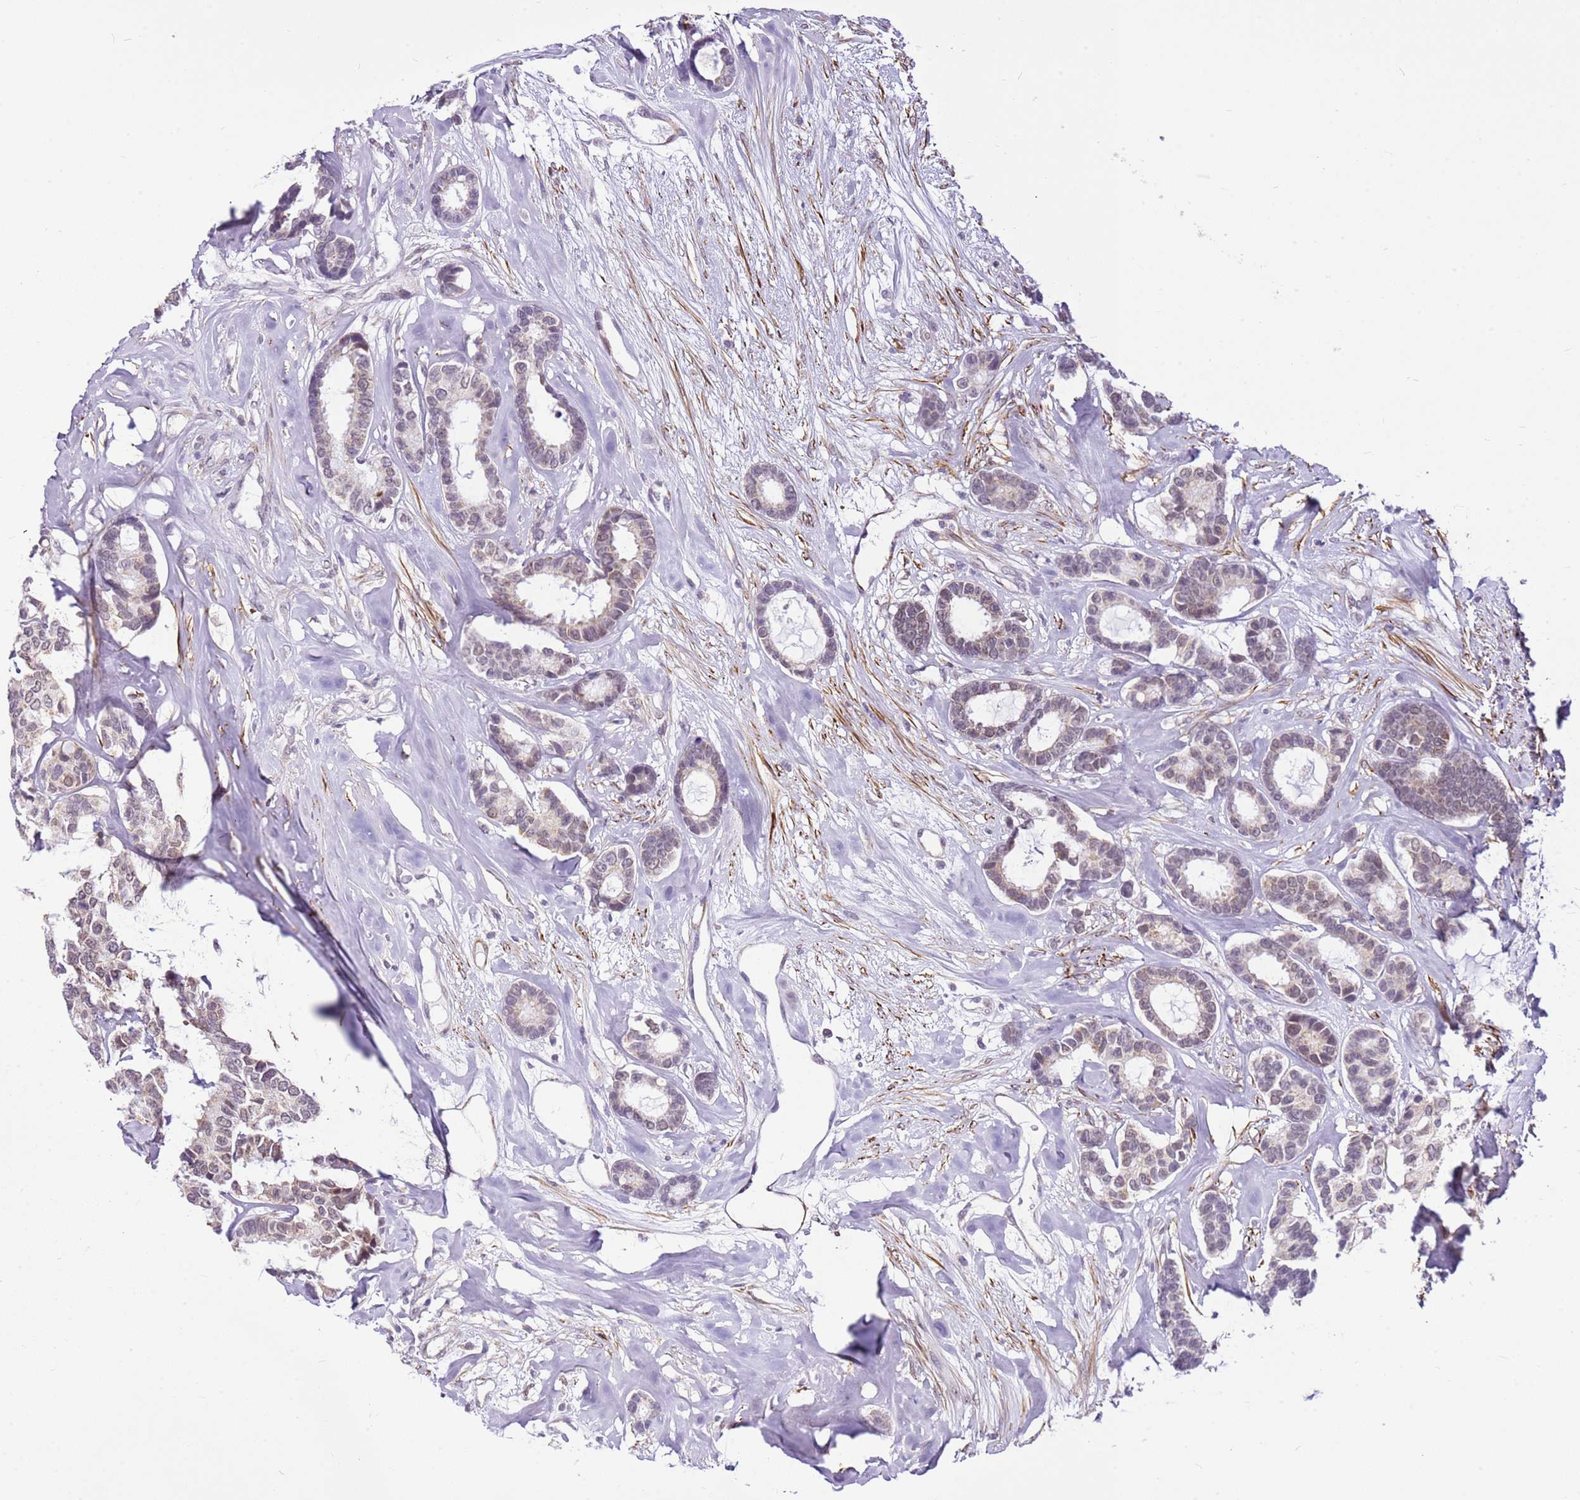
{"staining": {"intensity": "weak", "quantity": "<25%", "location": "cytoplasmic/membranous,nuclear"}, "tissue": "breast cancer", "cell_type": "Tumor cells", "image_type": "cancer", "snomed": [{"axis": "morphology", "description": "Duct carcinoma"}, {"axis": "topography", "description": "Breast"}], "caption": "Immunohistochemical staining of human infiltrating ductal carcinoma (breast) demonstrates no significant expression in tumor cells. (Stains: DAB immunohistochemistry with hematoxylin counter stain, Microscopy: brightfield microscopy at high magnification).", "gene": "SMIM4", "patient": {"sex": "female", "age": 87}}